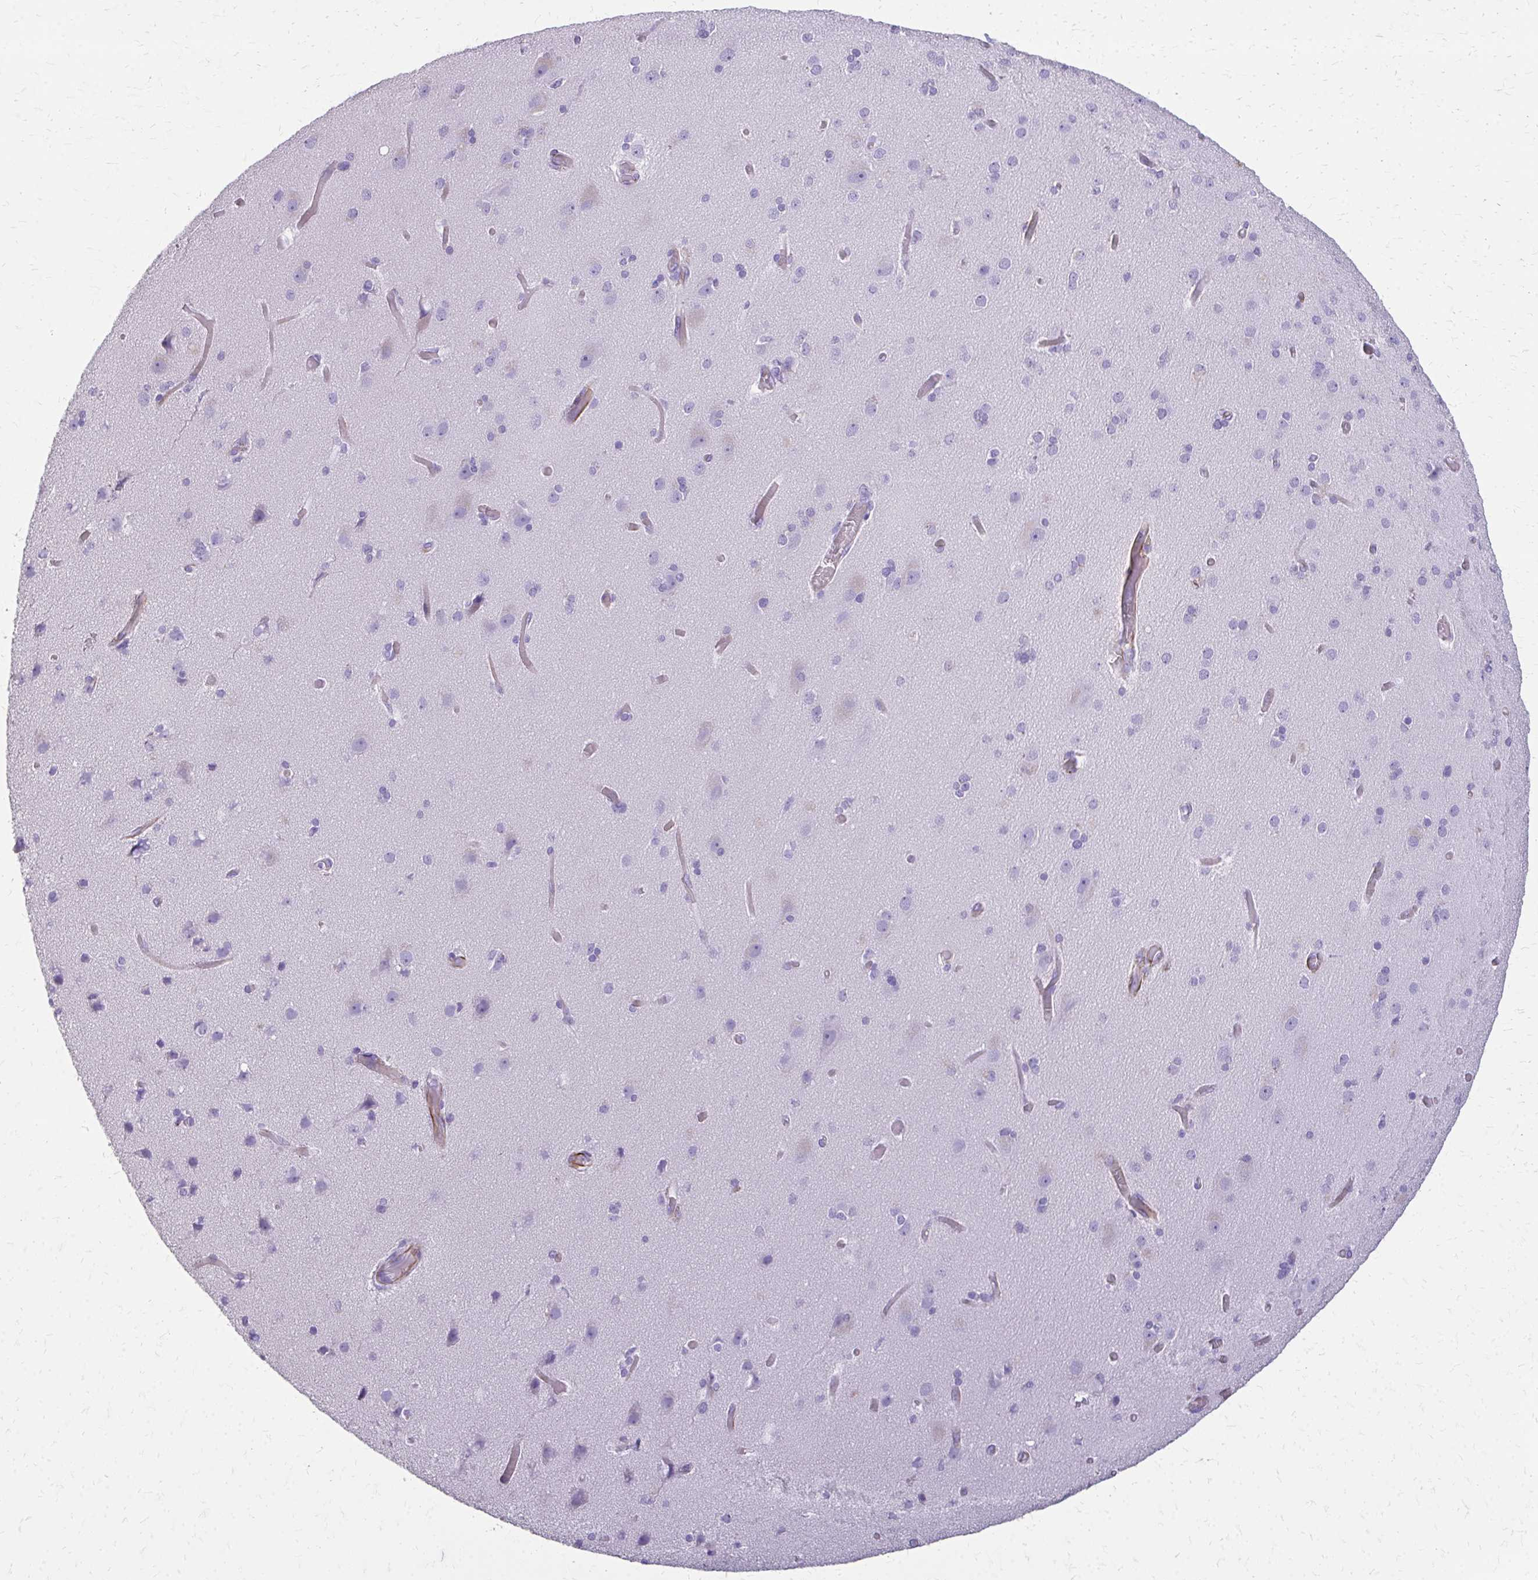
{"staining": {"intensity": "negative", "quantity": "none", "location": "none"}, "tissue": "cerebral cortex", "cell_type": "Endothelial cells", "image_type": "normal", "snomed": [{"axis": "morphology", "description": "Normal tissue, NOS"}, {"axis": "morphology", "description": "Glioma, malignant, High grade"}, {"axis": "topography", "description": "Cerebral cortex"}], "caption": "The image shows no staining of endothelial cells in unremarkable cerebral cortex. (DAB immunohistochemistry visualized using brightfield microscopy, high magnification).", "gene": "TRIM6", "patient": {"sex": "male", "age": 71}}